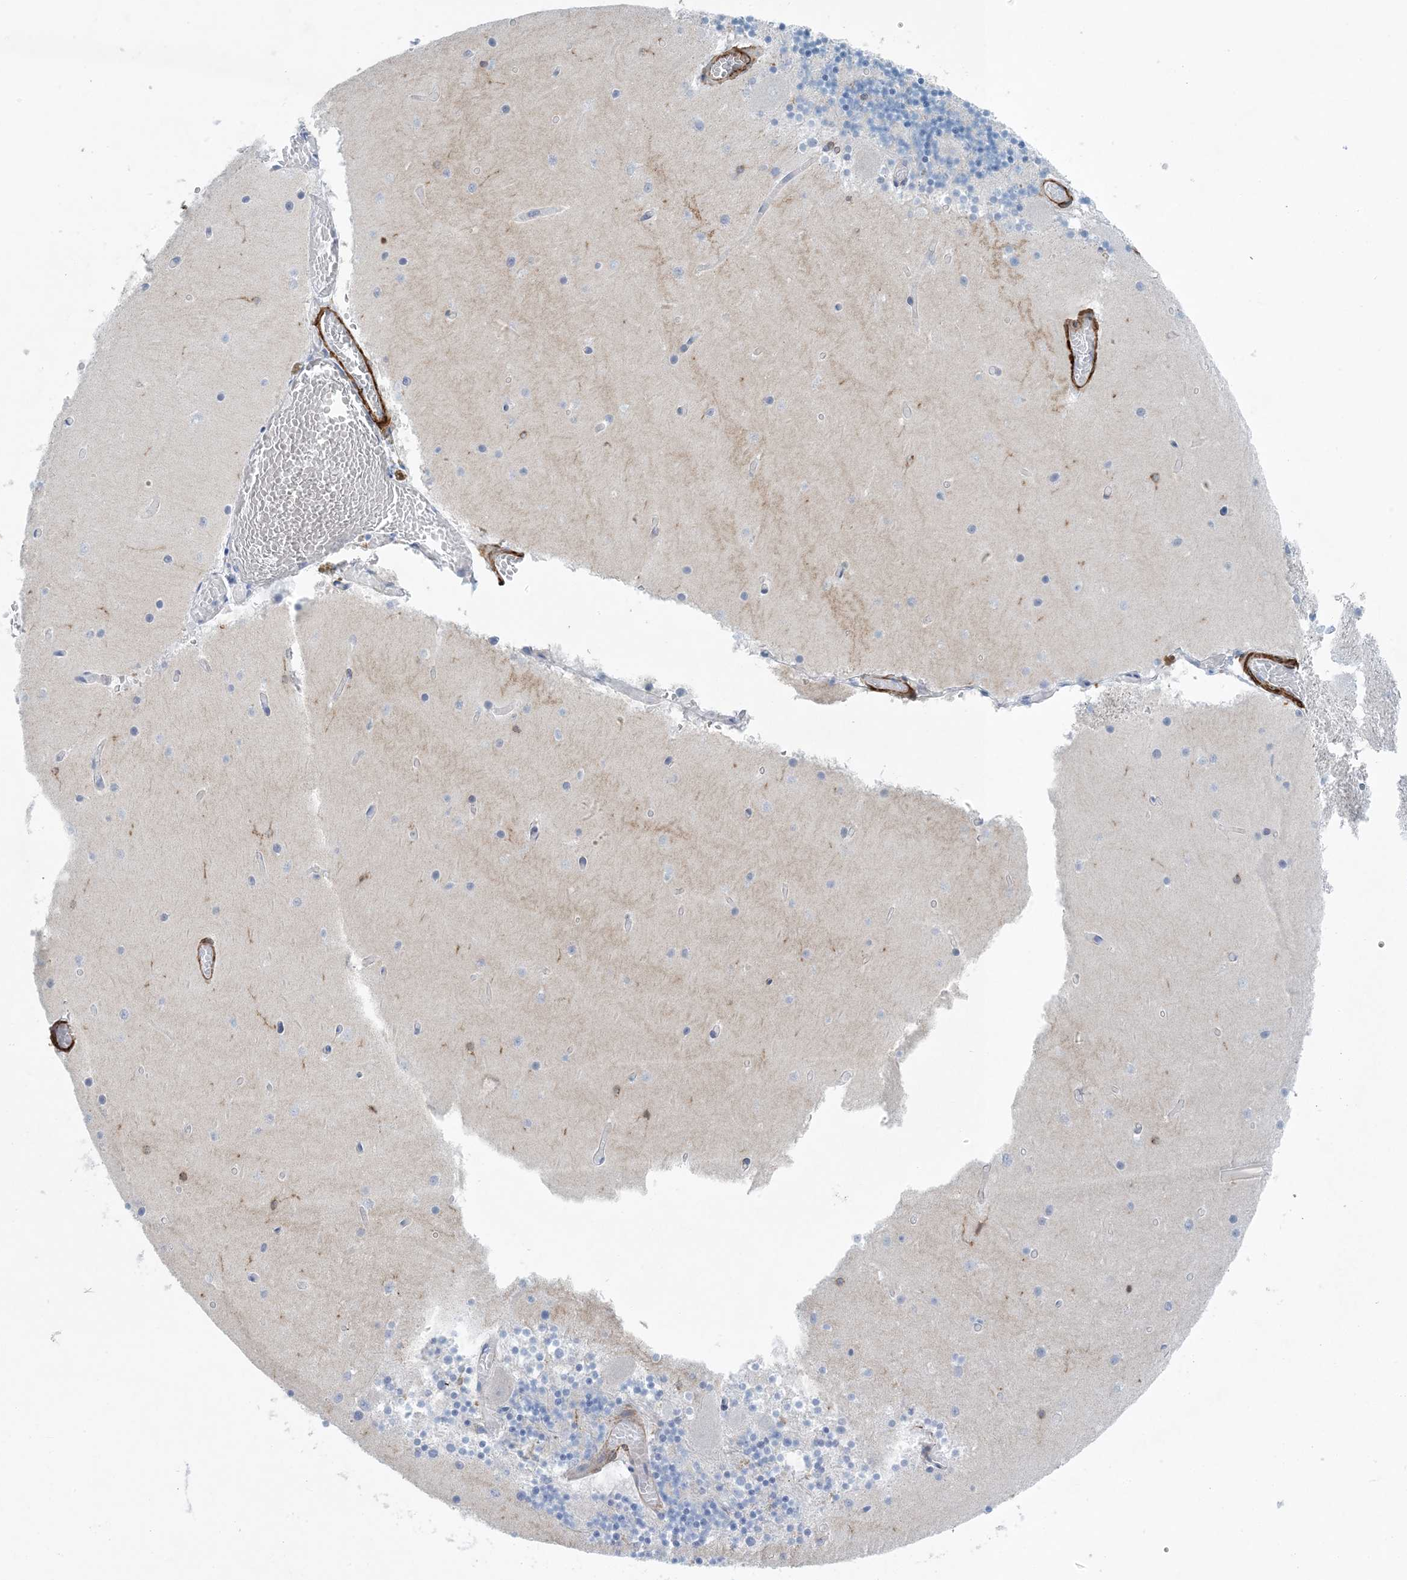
{"staining": {"intensity": "moderate", "quantity": "<25%", "location": "cytoplasmic/membranous"}, "tissue": "cerebellum", "cell_type": "Cells in granular layer", "image_type": "normal", "snomed": [{"axis": "morphology", "description": "Normal tissue, NOS"}, {"axis": "topography", "description": "Cerebellum"}], "caption": "A brown stain labels moderate cytoplasmic/membranous staining of a protein in cells in granular layer of benign cerebellum.", "gene": "SHANK1", "patient": {"sex": "female", "age": 28}}